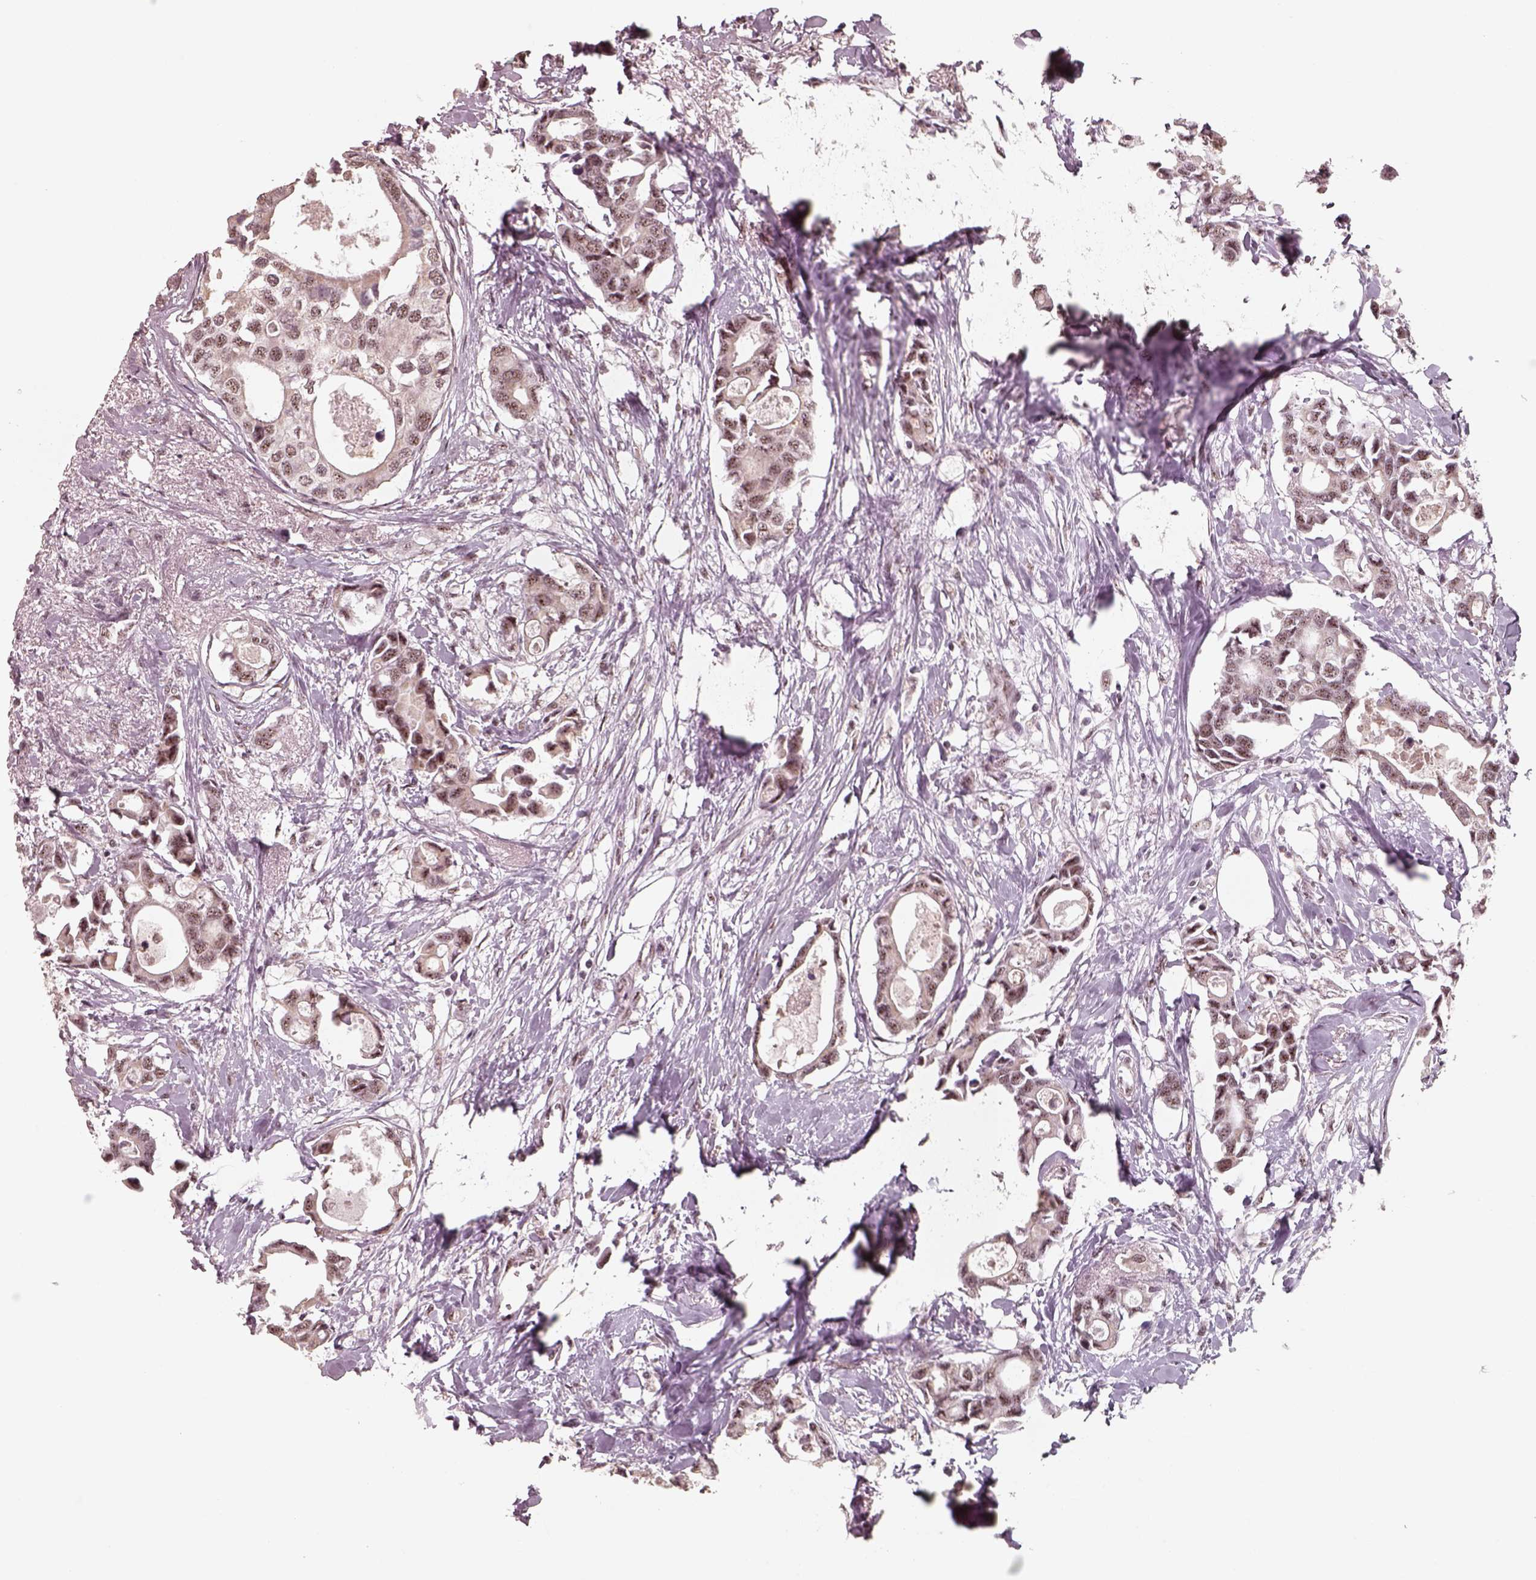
{"staining": {"intensity": "moderate", "quantity": ">75%", "location": "nuclear"}, "tissue": "breast cancer", "cell_type": "Tumor cells", "image_type": "cancer", "snomed": [{"axis": "morphology", "description": "Duct carcinoma"}, {"axis": "topography", "description": "Breast"}], "caption": "IHC of human breast cancer exhibits medium levels of moderate nuclear staining in approximately >75% of tumor cells. Using DAB (3,3'-diaminobenzidine) (brown) and hematoxylin (blue) stains, captured at high magnification using brightfield microscopy.", "gene": "ATXN7L3", "patient": {"sex": "female", "age": 83}}